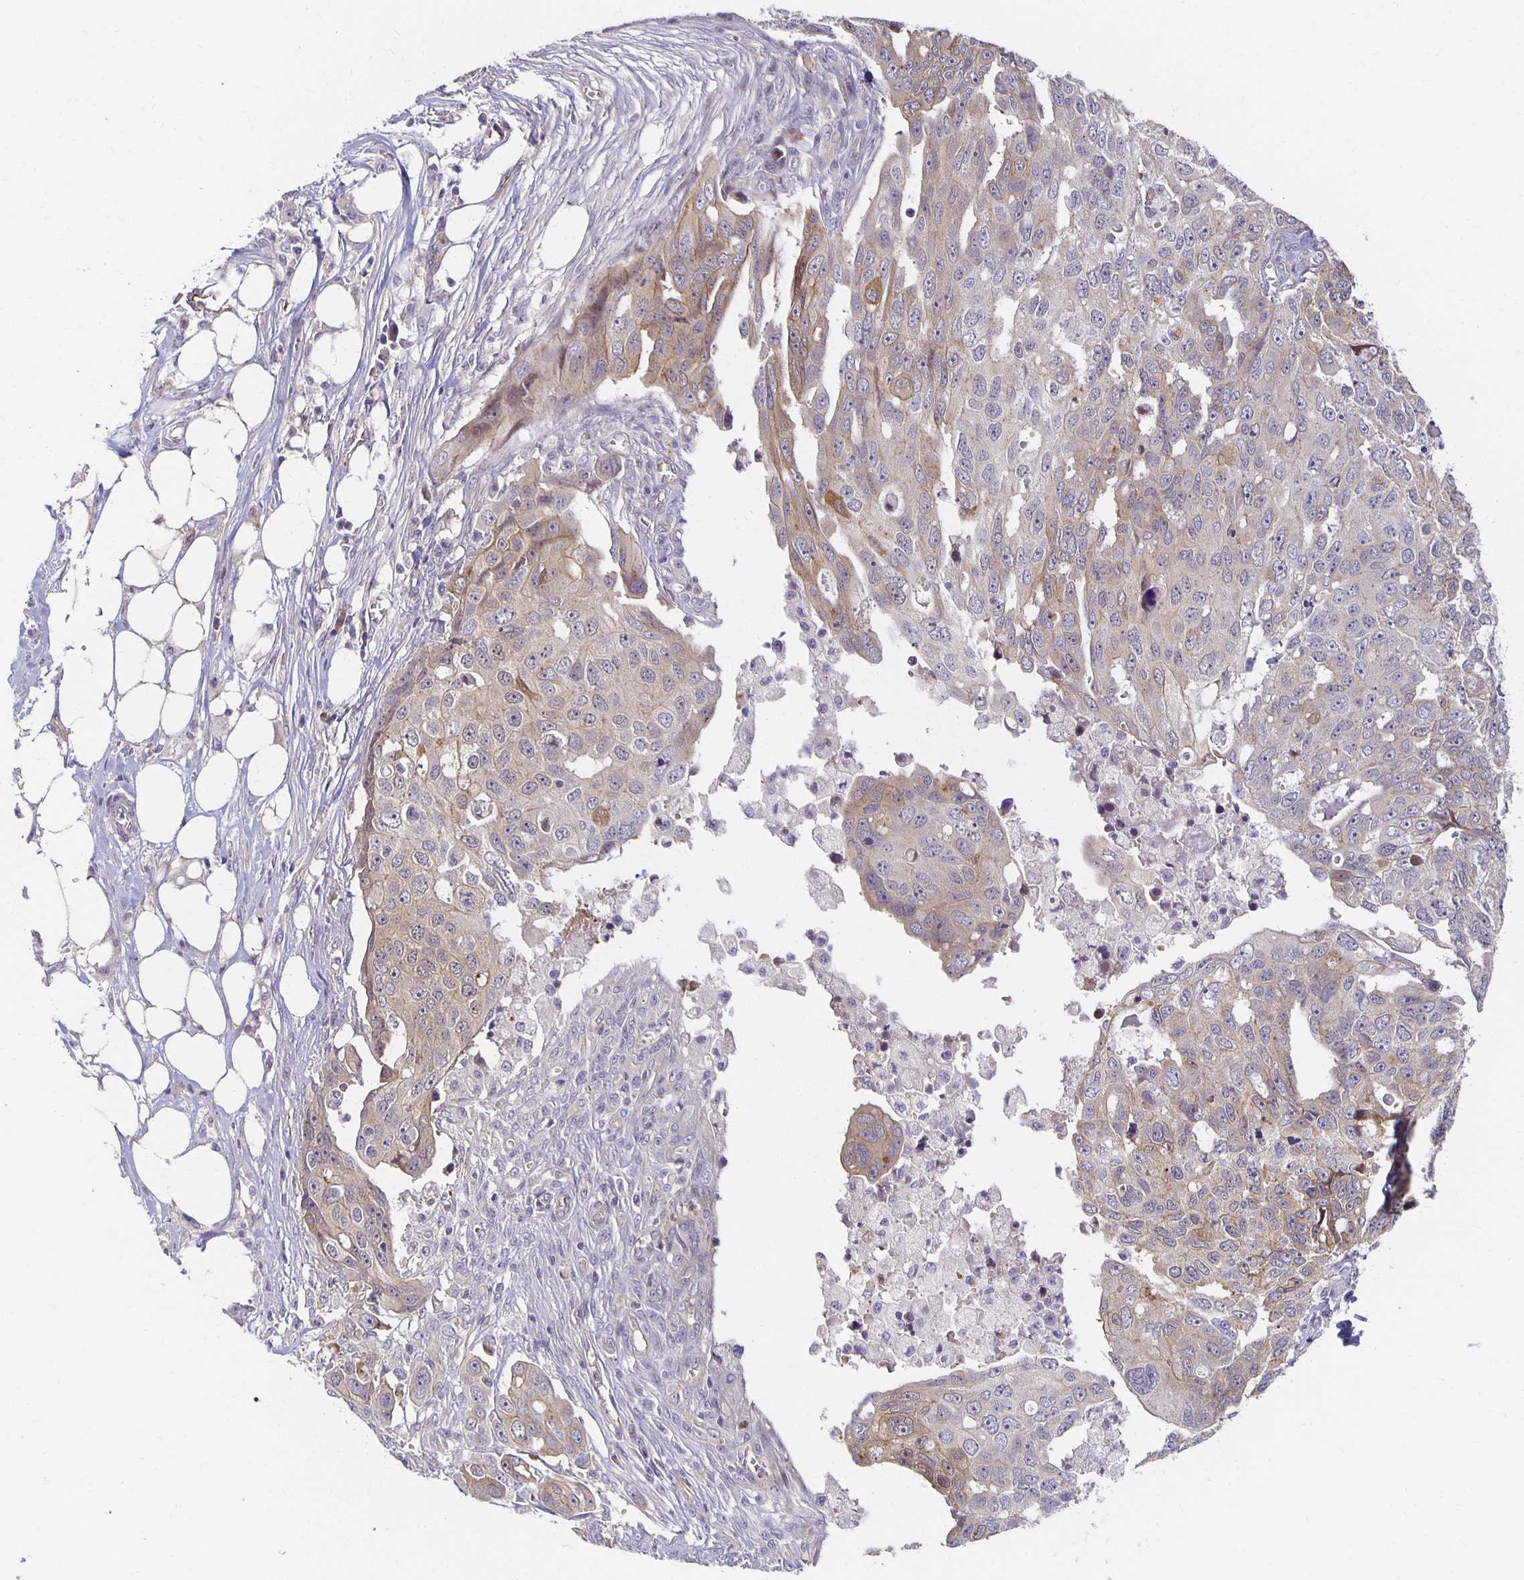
{"staining": {"intensity": "weak", "quantity": "25%-75%", "location": "cytoplasmic/membranous"}, "tissue": "ovarian cancer", "cell_type": "Tumor cells", "image_type": "cancer", "snomed": [{"axis": "morphology", "description": "Carcinoma, endometroid"}, {"axis": "topography", "description": "Ovary"}], "caption": "Weak cytoplasmic/membranous expression for a protein is present in approximately 25%-75% of tumor cells of endometroid carcinoma (ovarian) using immunohistochemistry.", "gene": "SORL1", "patient": {"sex": "female", "age": 70}}